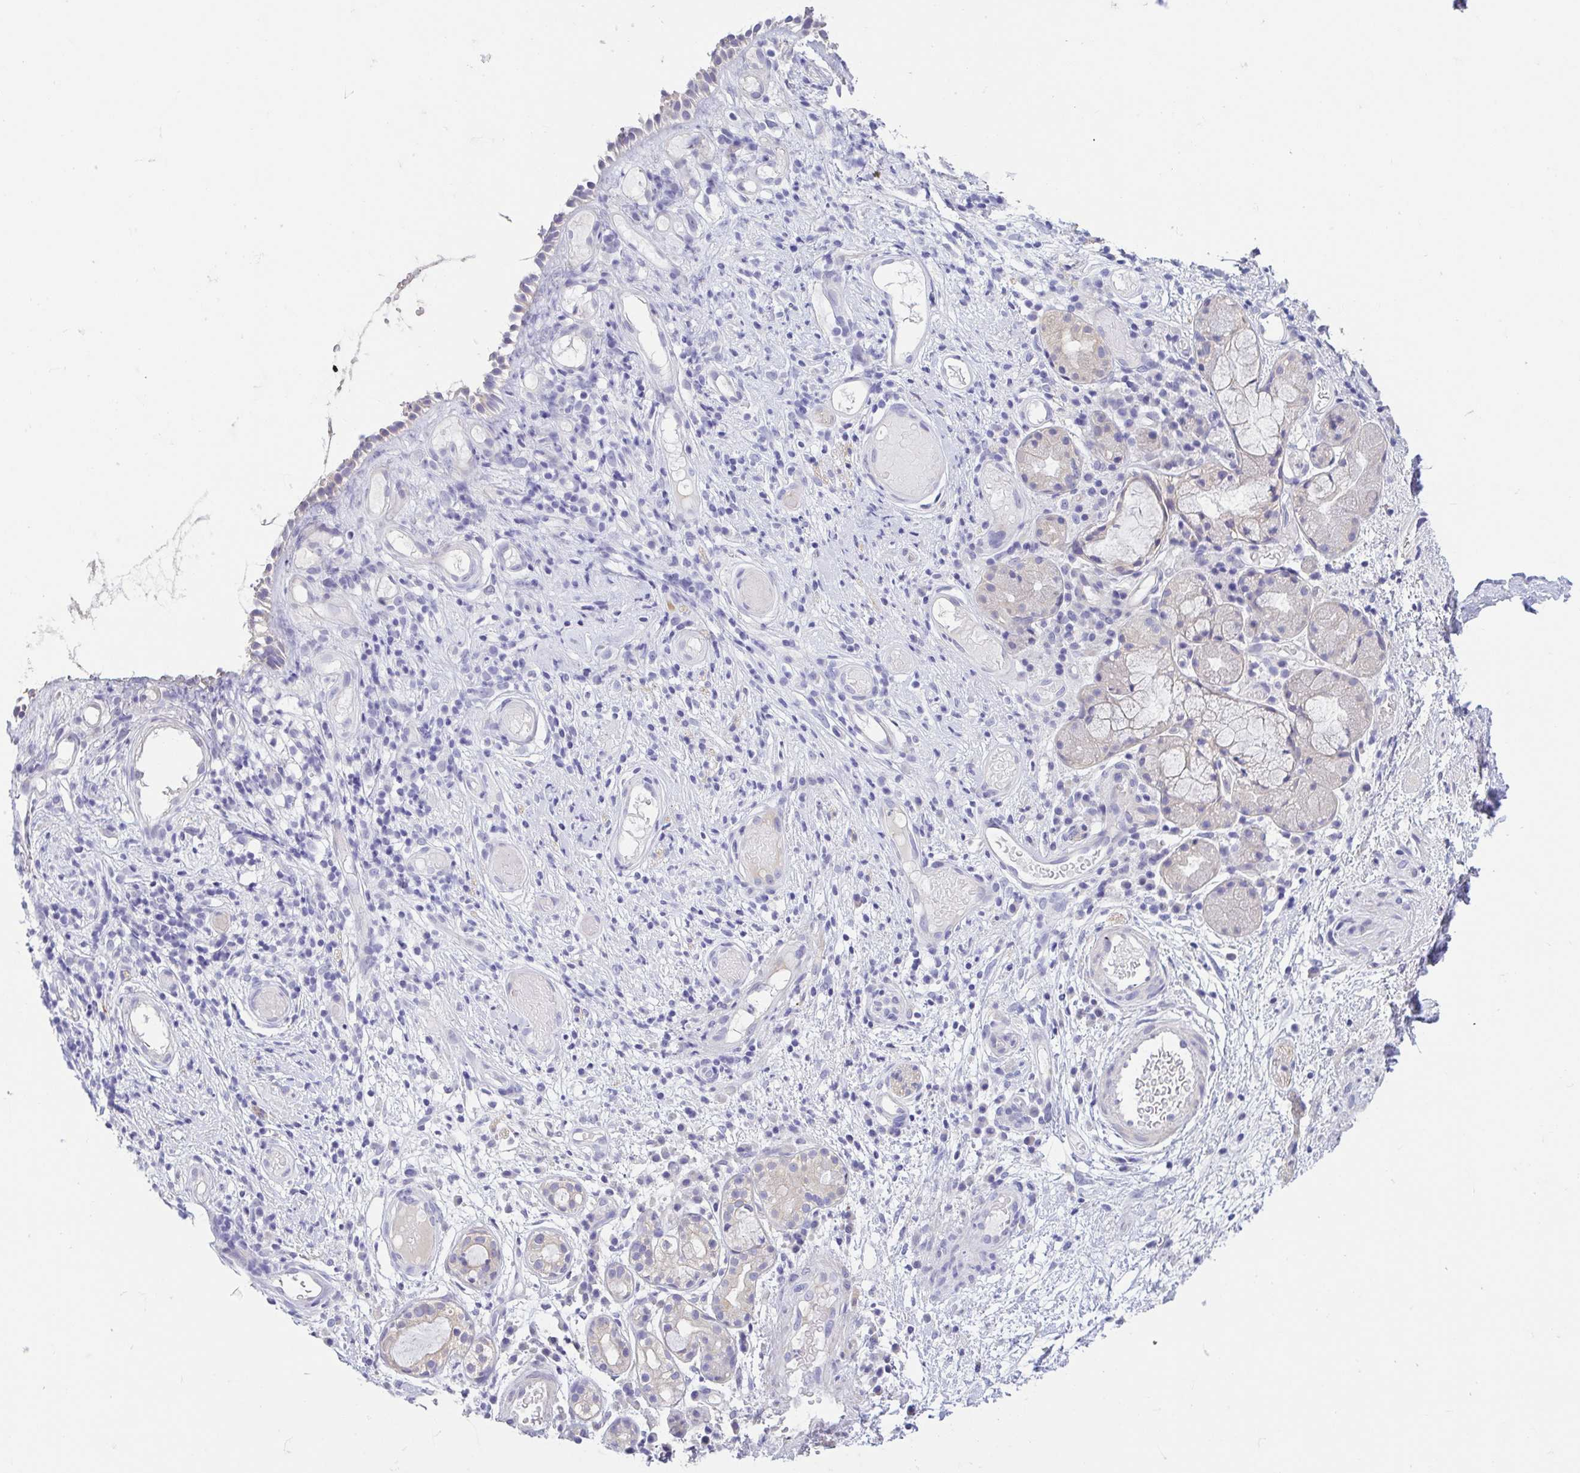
{"staining": {"intensity": "negative", "quantity": "none", "location": "none"}, "tissue": "nasopharynx", "cell_type": "Respiratory epithelial cells", "image_type": "normal", "snomed": [{"axis": "morphology", "description": "Normal tissue, NOS"}, {"axis": "morphology", "description": "Inflammation, NOS"}, {"axis": "topography", "description": "Nasopharynx"}], "caption": "High power microscopy image of an immunohistochemistry image of benign nasopharynx, revealing no significant staining in respiratory epithelial cells.", "gene": "FABP3", "patient": {"sex": "male", "age": 54}}